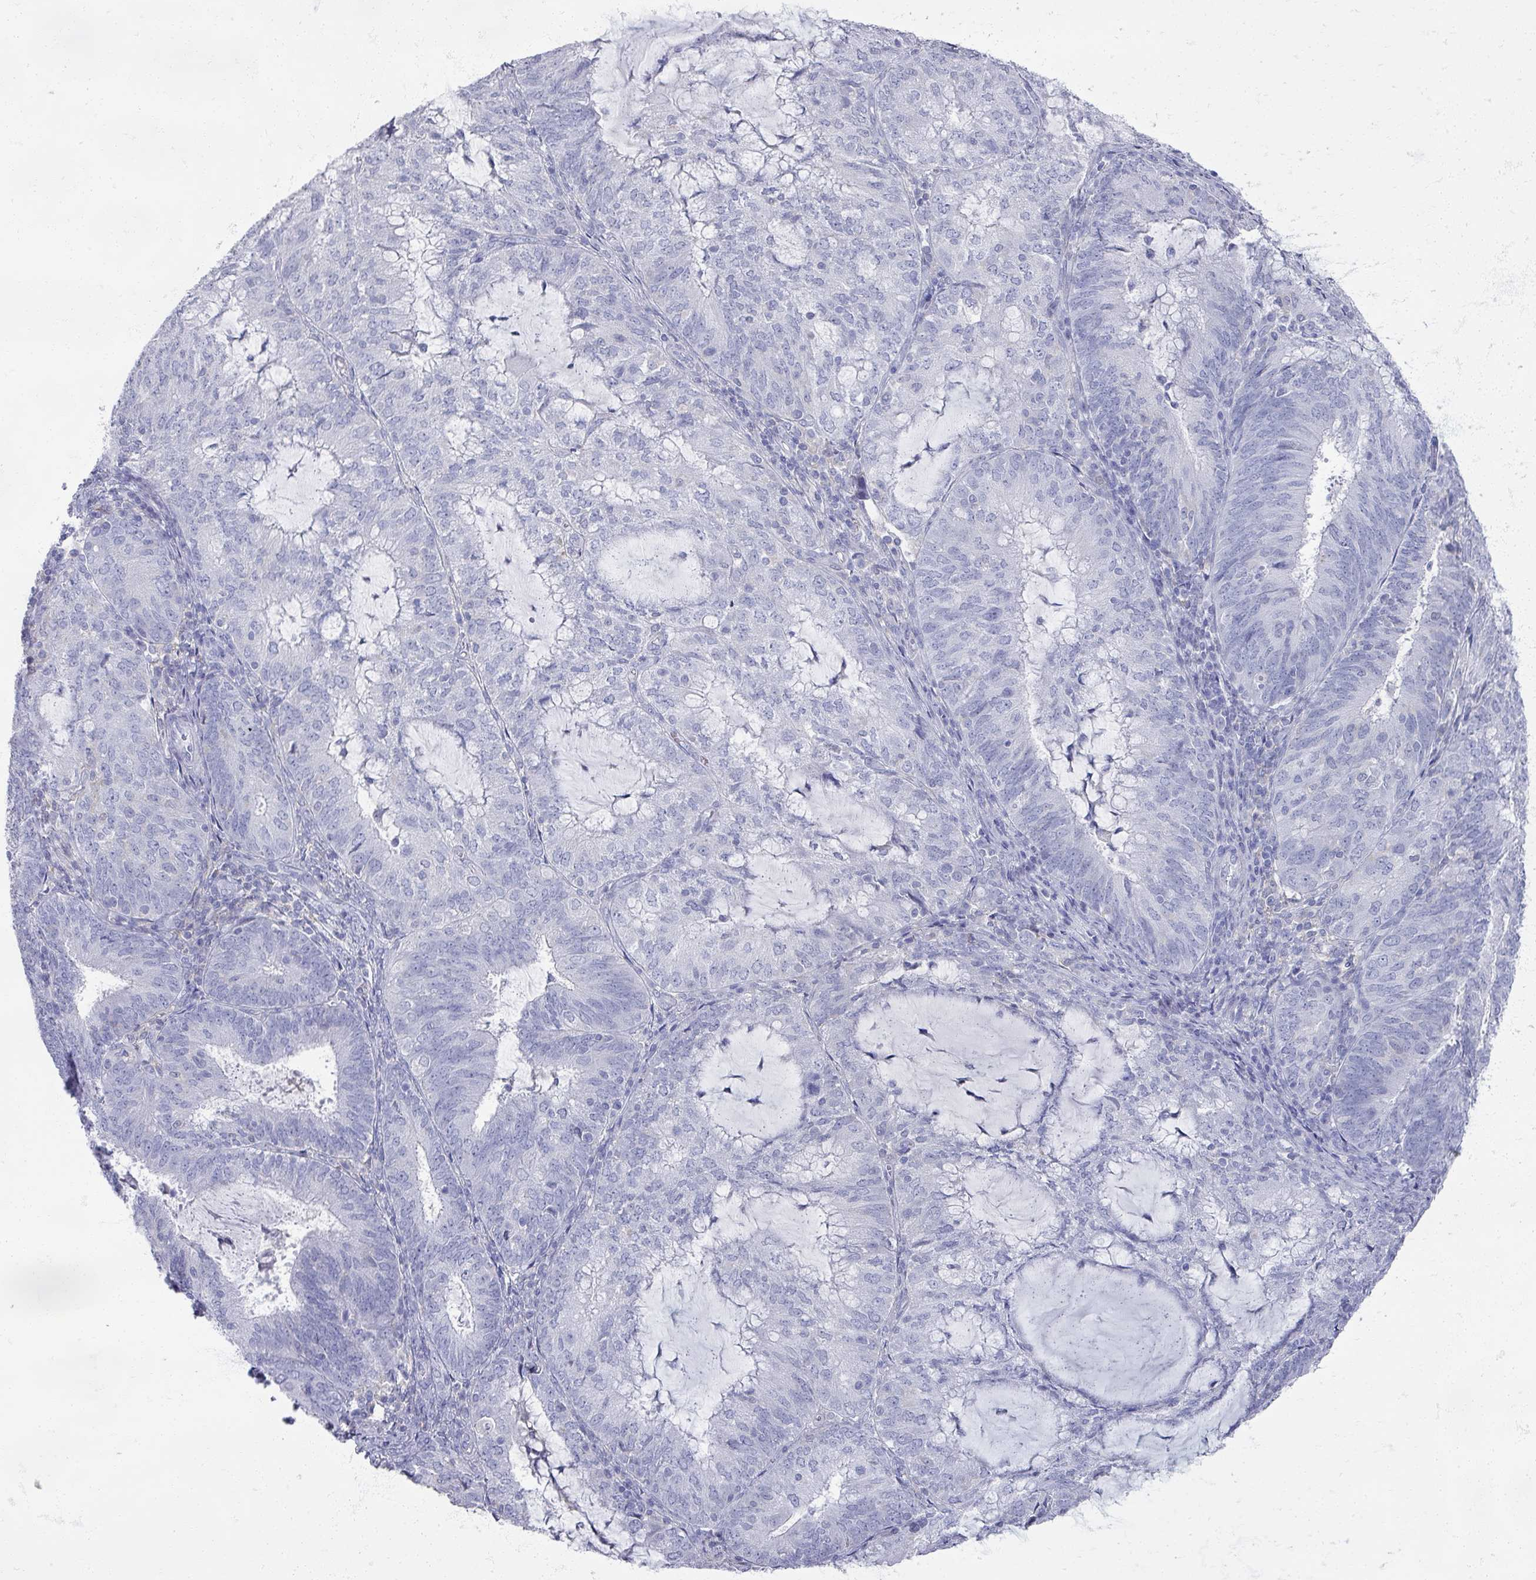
{"staining": {"intensity": "negative", "quantity": "none", "location": "none"}, "tissue": "endometrial cancer", "cell_type": "Tumor cells", "image_type": "cancer", "snomed": [{"axis": "morphology", "description": "Adenocarcinoma, NOS"}, {"axis": "topography", "description": "Endometrium"}], "caption": "DAB immunohistochemical staining of human adenocarcinoma (endometrial) displays no significant staining in tumor cells.", "gene": "OMG", "patient": {"sex": "female", "age": 81}}